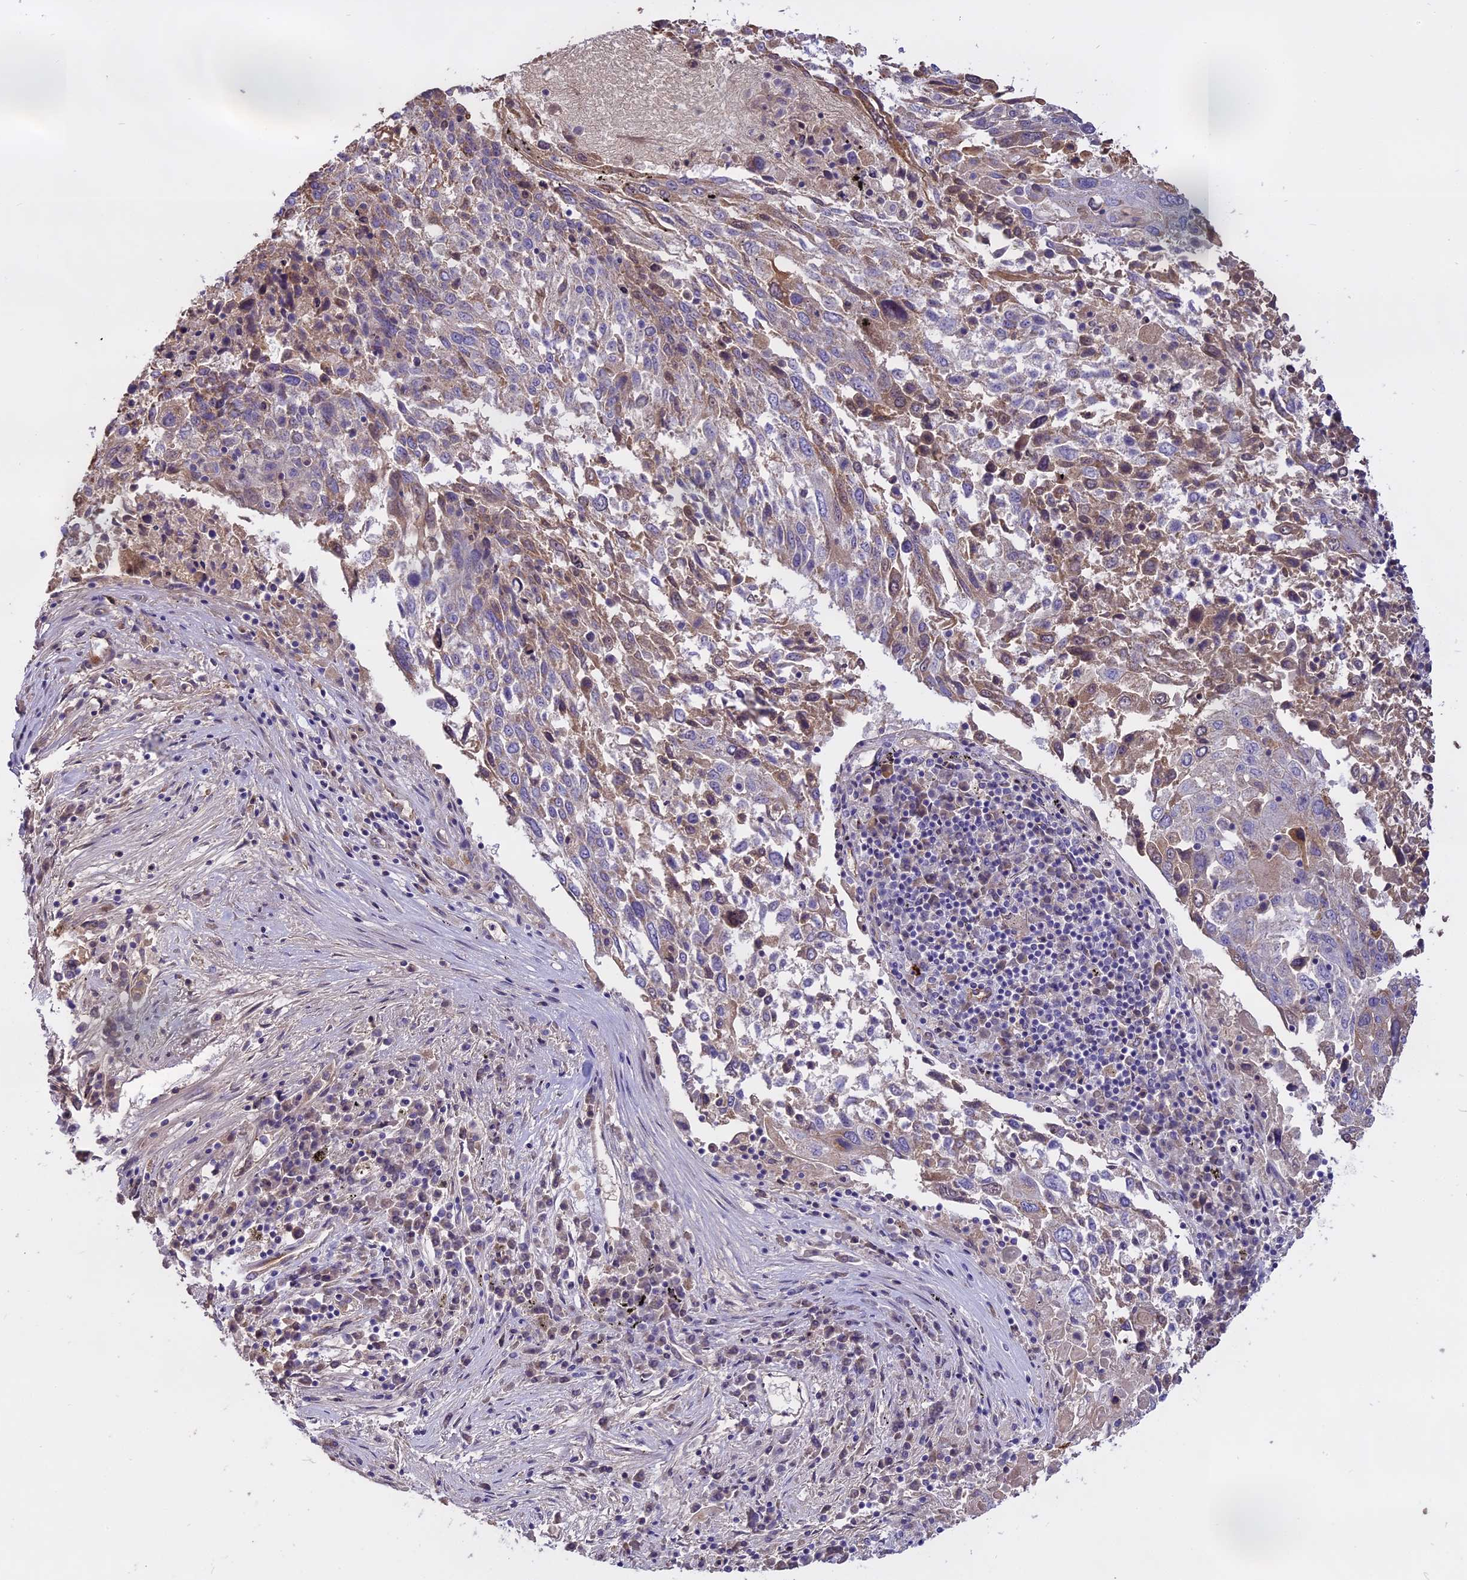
{"staining": {"intensity": "weak", "quantity": "<25%", "location": "cytoplasmic/membranous"}, "tissue": "lung cancer", "cell_type": "Tumor cells", "image_type": "cancer", "snomed": [{"axis": "morphology", "description": "Squamous cell carcinoma, NOS"}, {"axis": "topography", "description": "Lung"}], "caption": "High power microscopy image of an IHC histopathology image of lung cancer (squamous cell carcinoma), revealing no significant positivity in tumor cells.", "gene": "WFDC2", "patient": {"sex": "male", "age": 65}}